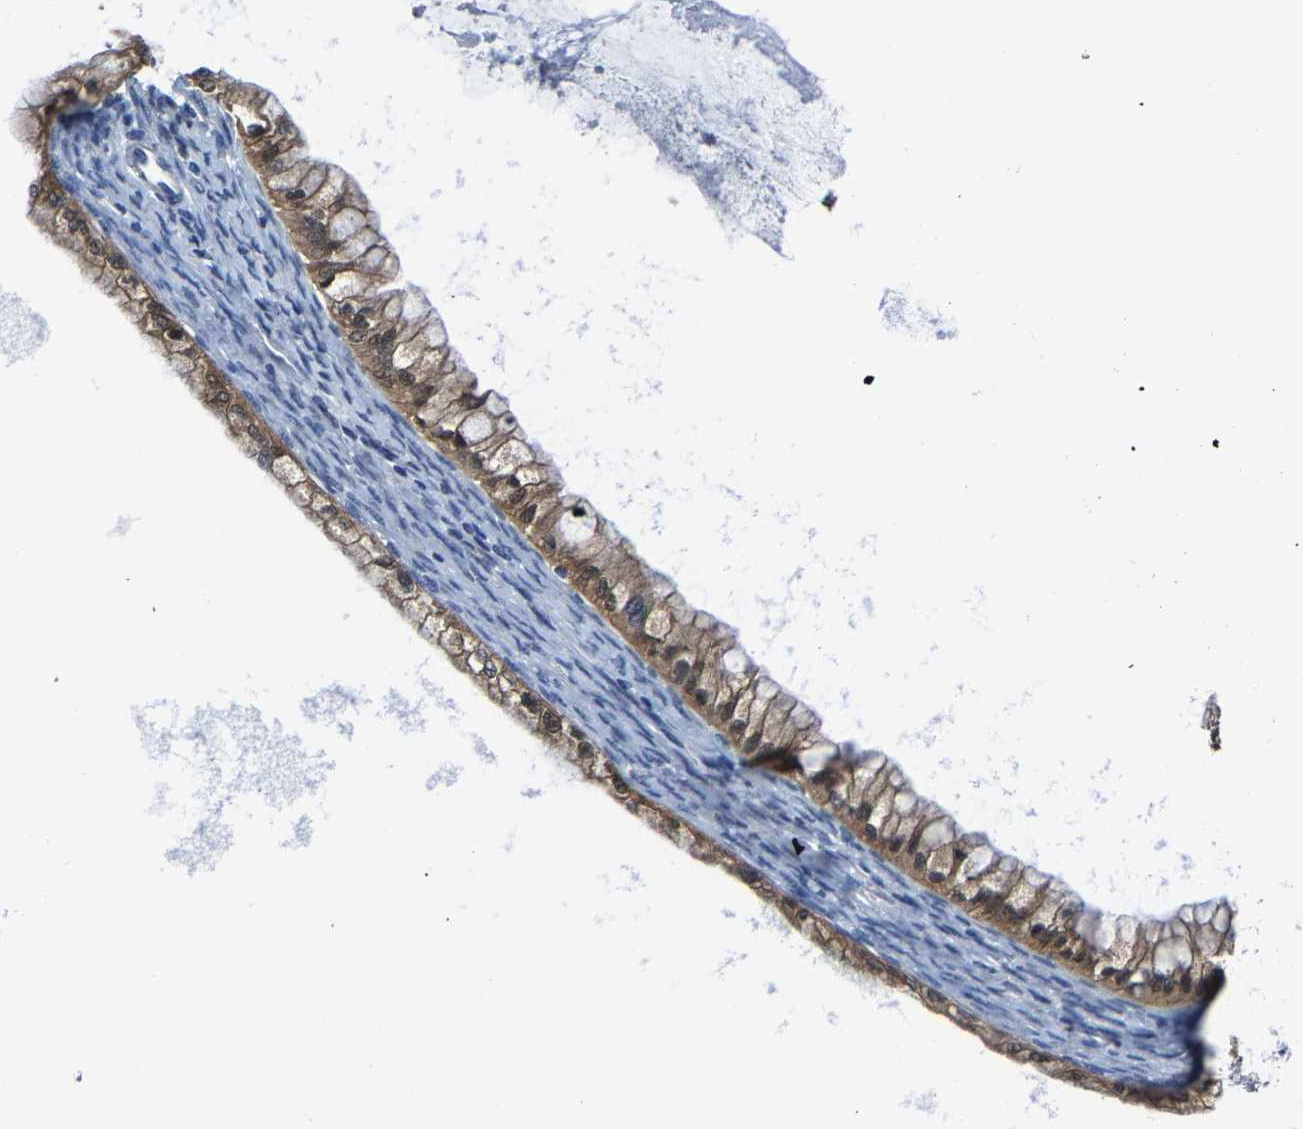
{"staining": {"intensity": "moderate", "quantity": ">75%", "location": "cytoplasmic/membranous,nuclear"}, "tissue": "ovarian cancer", "cell_type": "Tumor cells", "image_type": "cancer", "snomed": [{"axis": "morphology", "description": "Cystadenocarcinoma, mucinous, NOS"}, {"axis": "topography", "description": "Ovary"}], "caption": "Immunohistochemical staining of human ovarian cancer shows medium levels of moderate cytoplasmic/membranous and nuclear staining in about >75% of tumor cells. (DAB = brown stain, brightfield microscopy at high magnification).", "gene": "SSH3", "patient": {"sex": "female", "age": 57}}